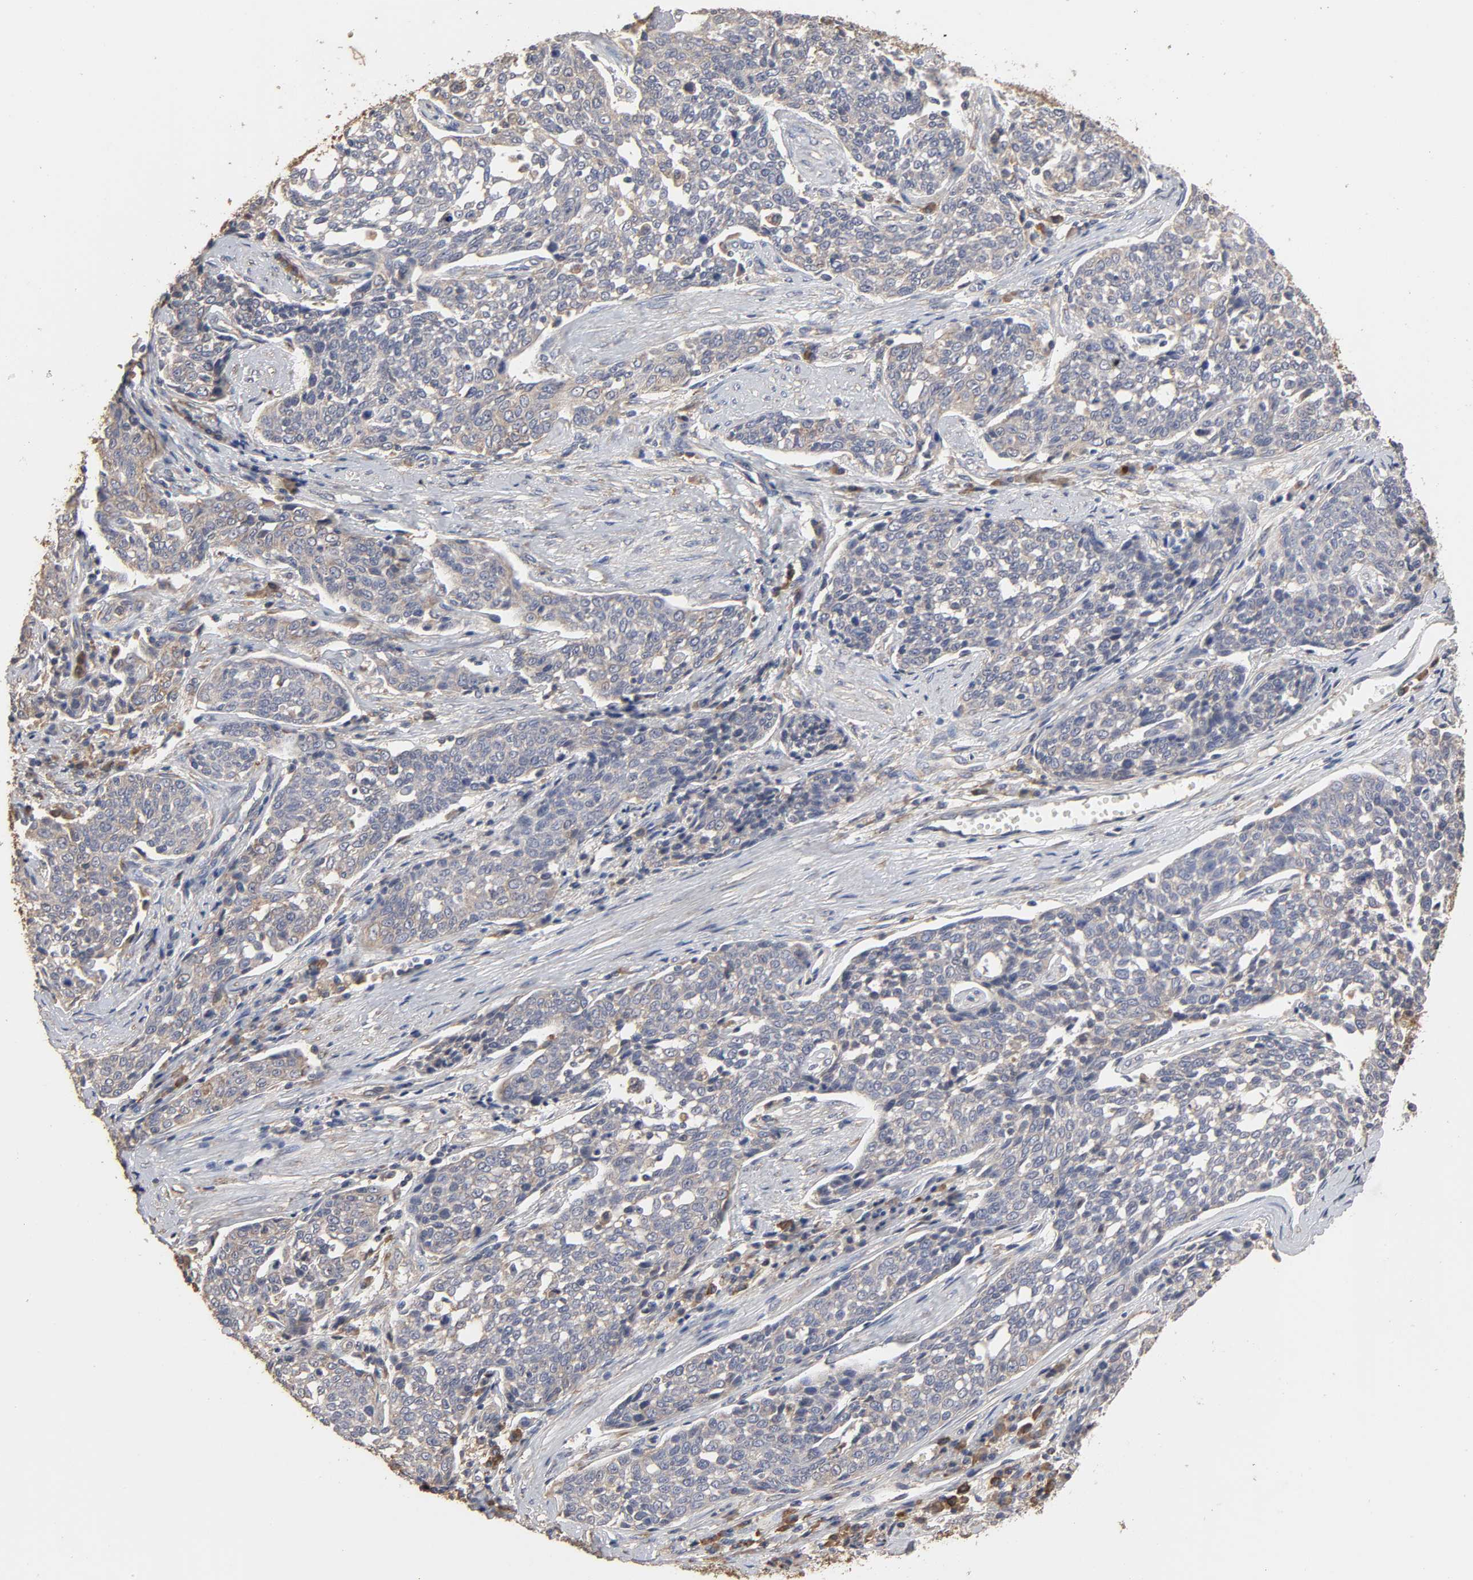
{"staining": {"intensity": "weak", "quantity": ">75%", "location": "cytoplasmic/membranous"}, "tissue": "cervical cancer", "cell_type": "Tumor cells", "image_type": "cancer", "snomed": [{"axis": "morphology", "description": "Squamous cell carcinoma, NOS"}, {"axis": "topography", "description": "Cervix"}], "caption": "The histopathology image reveals staining of cervical squamous cell carcinoma, revealing weak cytoplasmic/membranous protein positivity (brown color) within tumor cells.", "gene": "EIF4G2", "patient": {"sex": "female", "age": 34}}